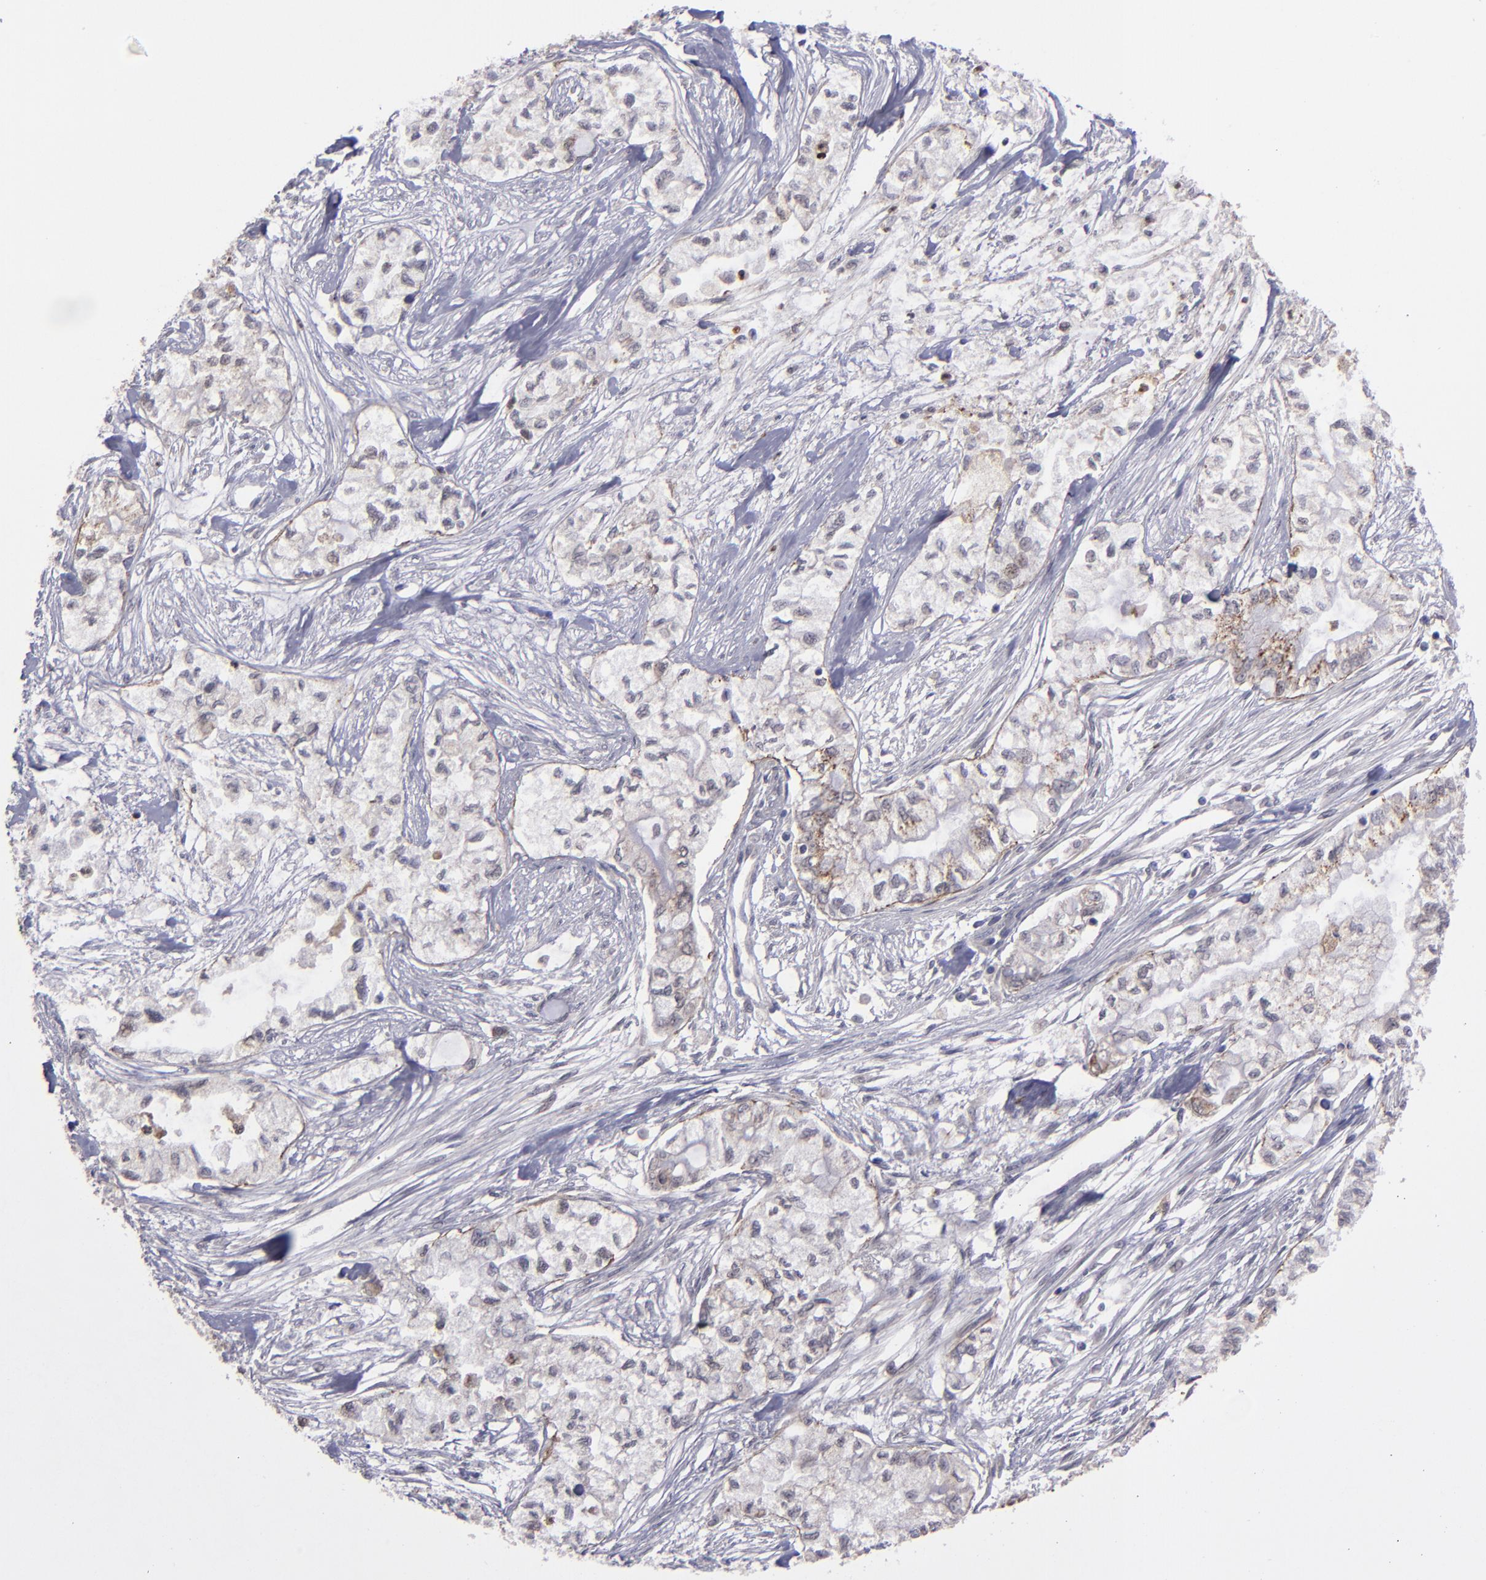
{"staining": {"intensity": "weak", "quantity": "<25%", "location": "cytoplasmic/membranous"}, "tissue": "pancreatic cancer", "cell_type": "Tumor cells", "image_type": "cancer", "snomed": [{"axis": "morphology", "description": "Adenocarcinoma, NOS"}, {"axis": "topography", "description": "Pancreas"}], "caption": "Tumor cells are negative for brown protein staining in adenocarcinoma (pancreatic).", "gene": "RREB1", "patient": {"sex": "male", "age": 79}}